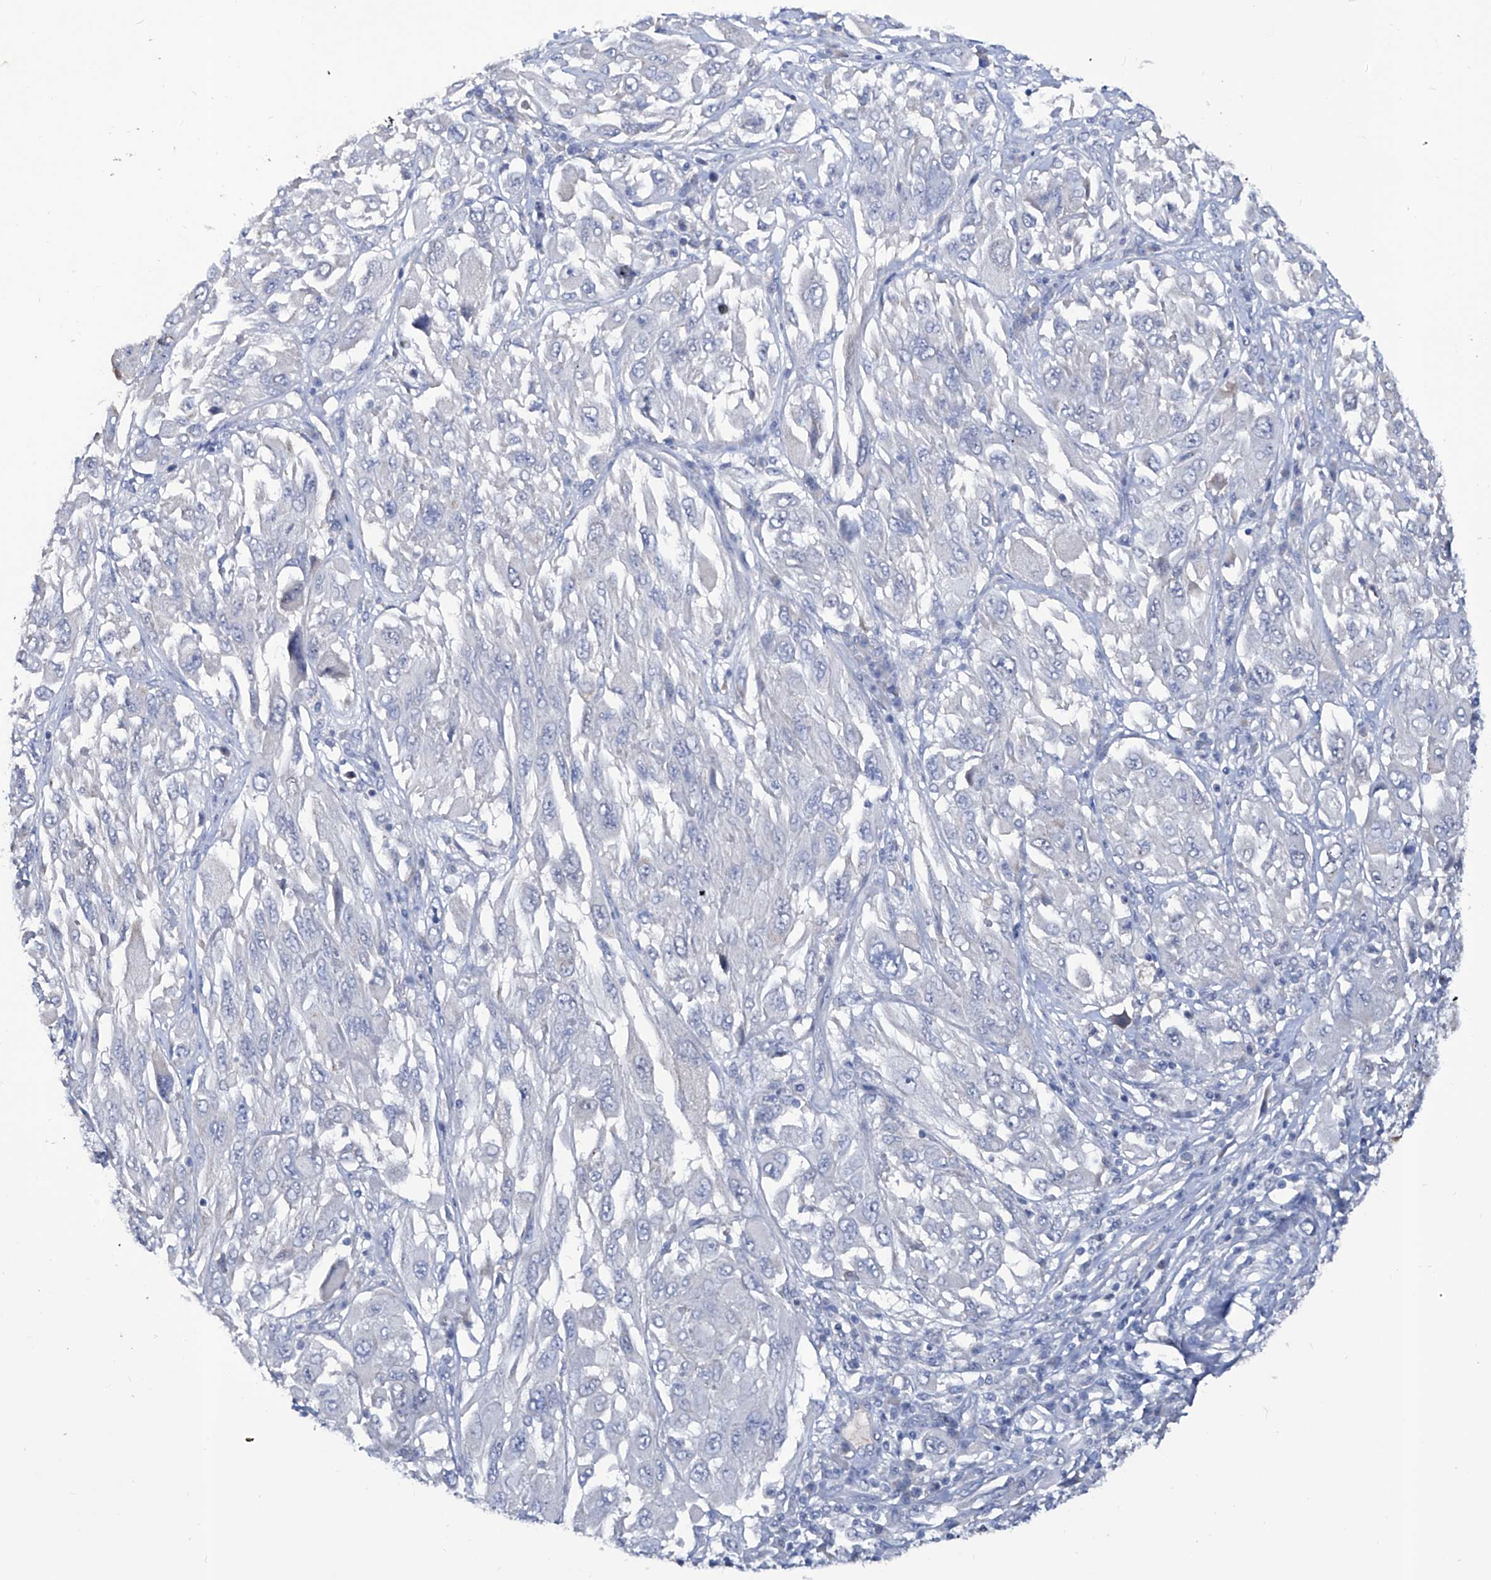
{"staining": {"intensity": "negative", "quantity": "none", "location": "none"}, "tissue": "melanoma", "cell_type": "Tumor cells", "image_type": "cancer", "snomed": [{"axis": "morphology", "description": "Malignant melanoma, NOS"}, {"axis": "topography", "description": "Skin"}], "caption": "IHC histopathology image of neoplastic tissue: human melanoma stained with DAB displays no significant protein staining in tumor cells.", "gene": "KLHL17", "patient": {"sex": "female", "age": 91}}